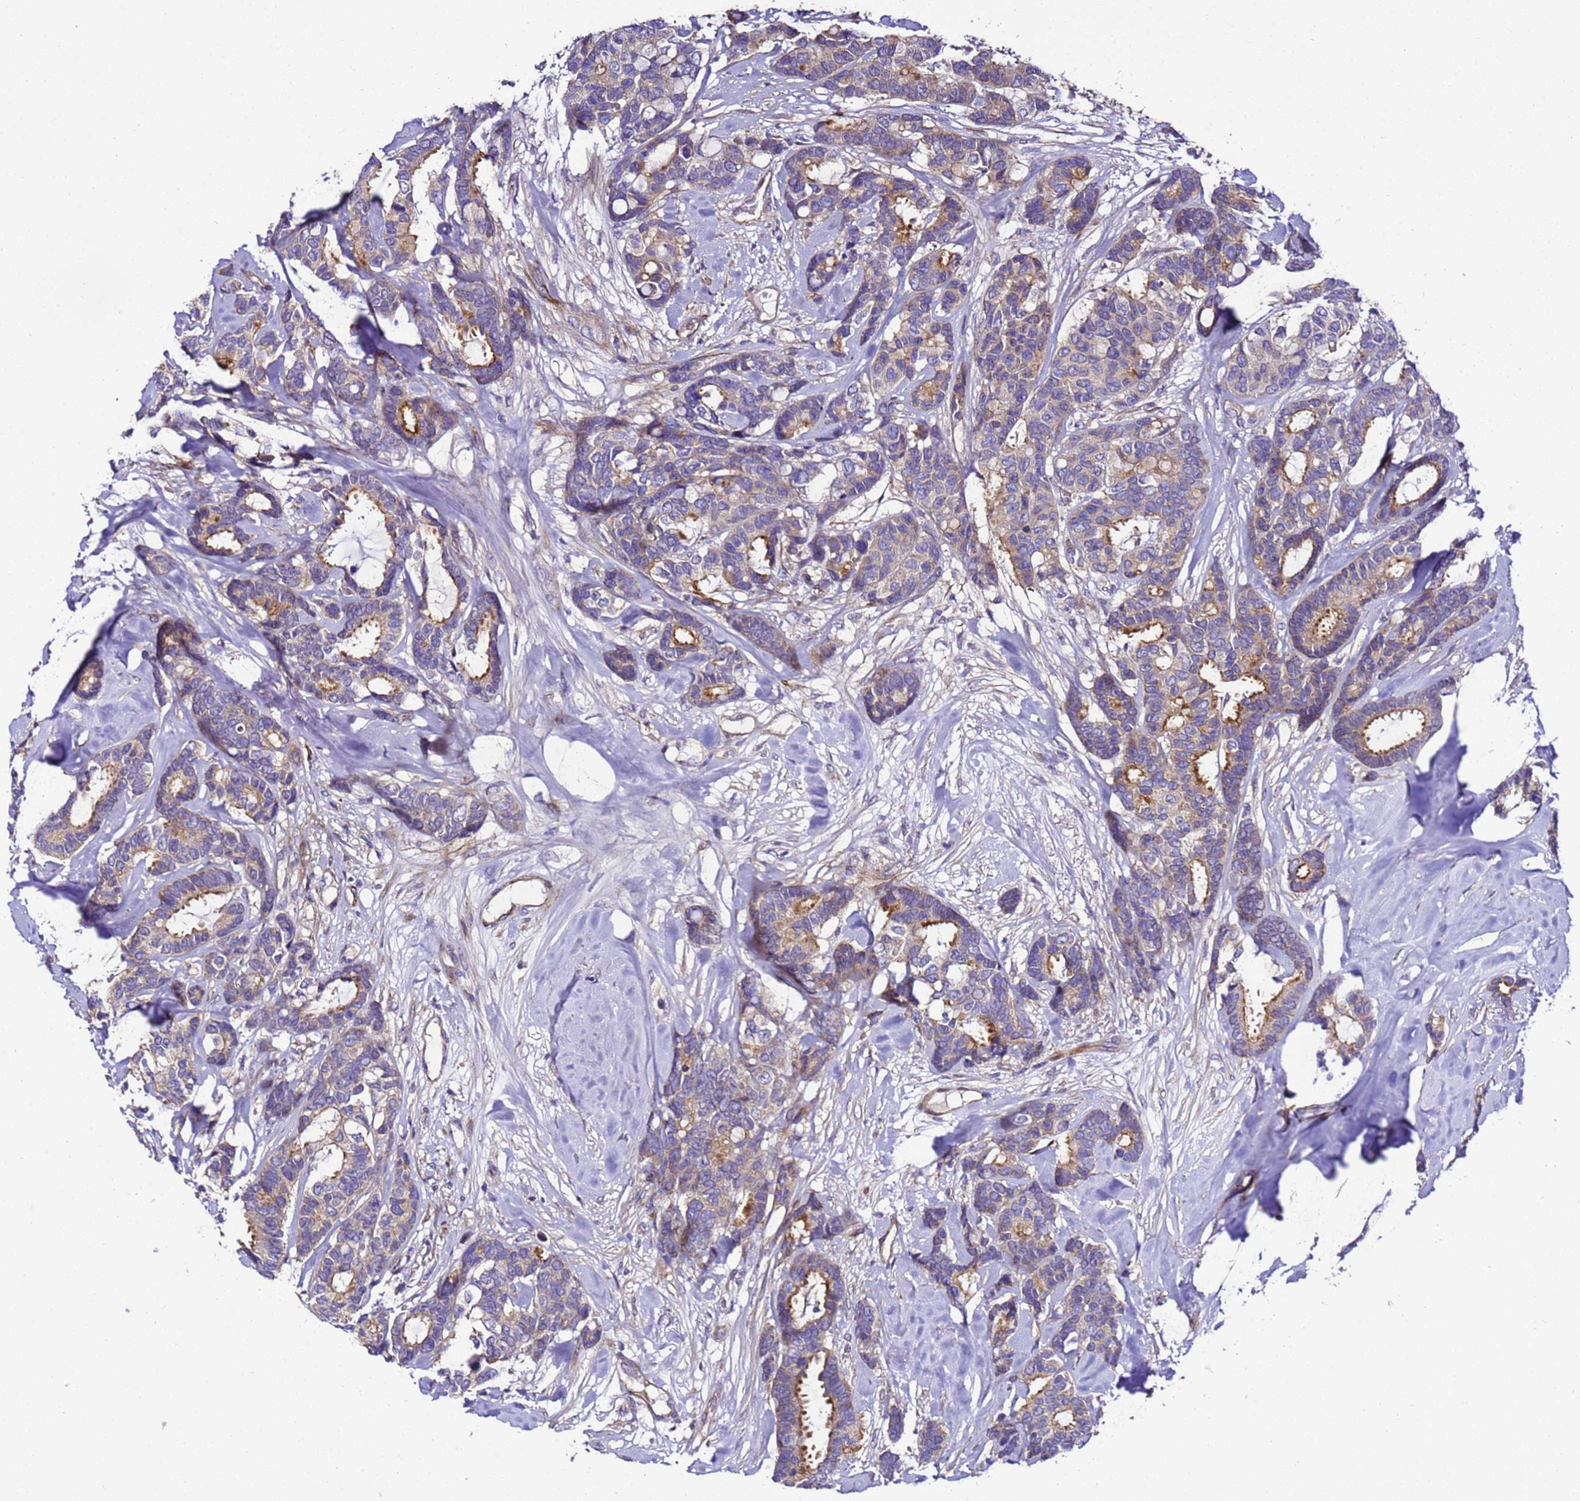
{"staining": {"intensity": "moderate", "quantity": "25%-75%", "location": "cytoplasmic/membranous"}, "tissue": "breast cancer", "cell_type": "Tumor cells", "image_type": "cancer", "snomed": [{"axis": "morphology", "description": "Duct carcinoma"}, {"axis": "topography", "description": "Breast"}], "caption": "Immunohistochemistry (IHC) micrograph of human breast cancer (invasive ductal carcinoma) stained for a protein (brown), which reveals medium levels of moderate cytoplasmic/membranous staining in about 25%-75% of tumor cells.", "gene": "ZNF417", "patient": {"sex": "female", "age": 87}}